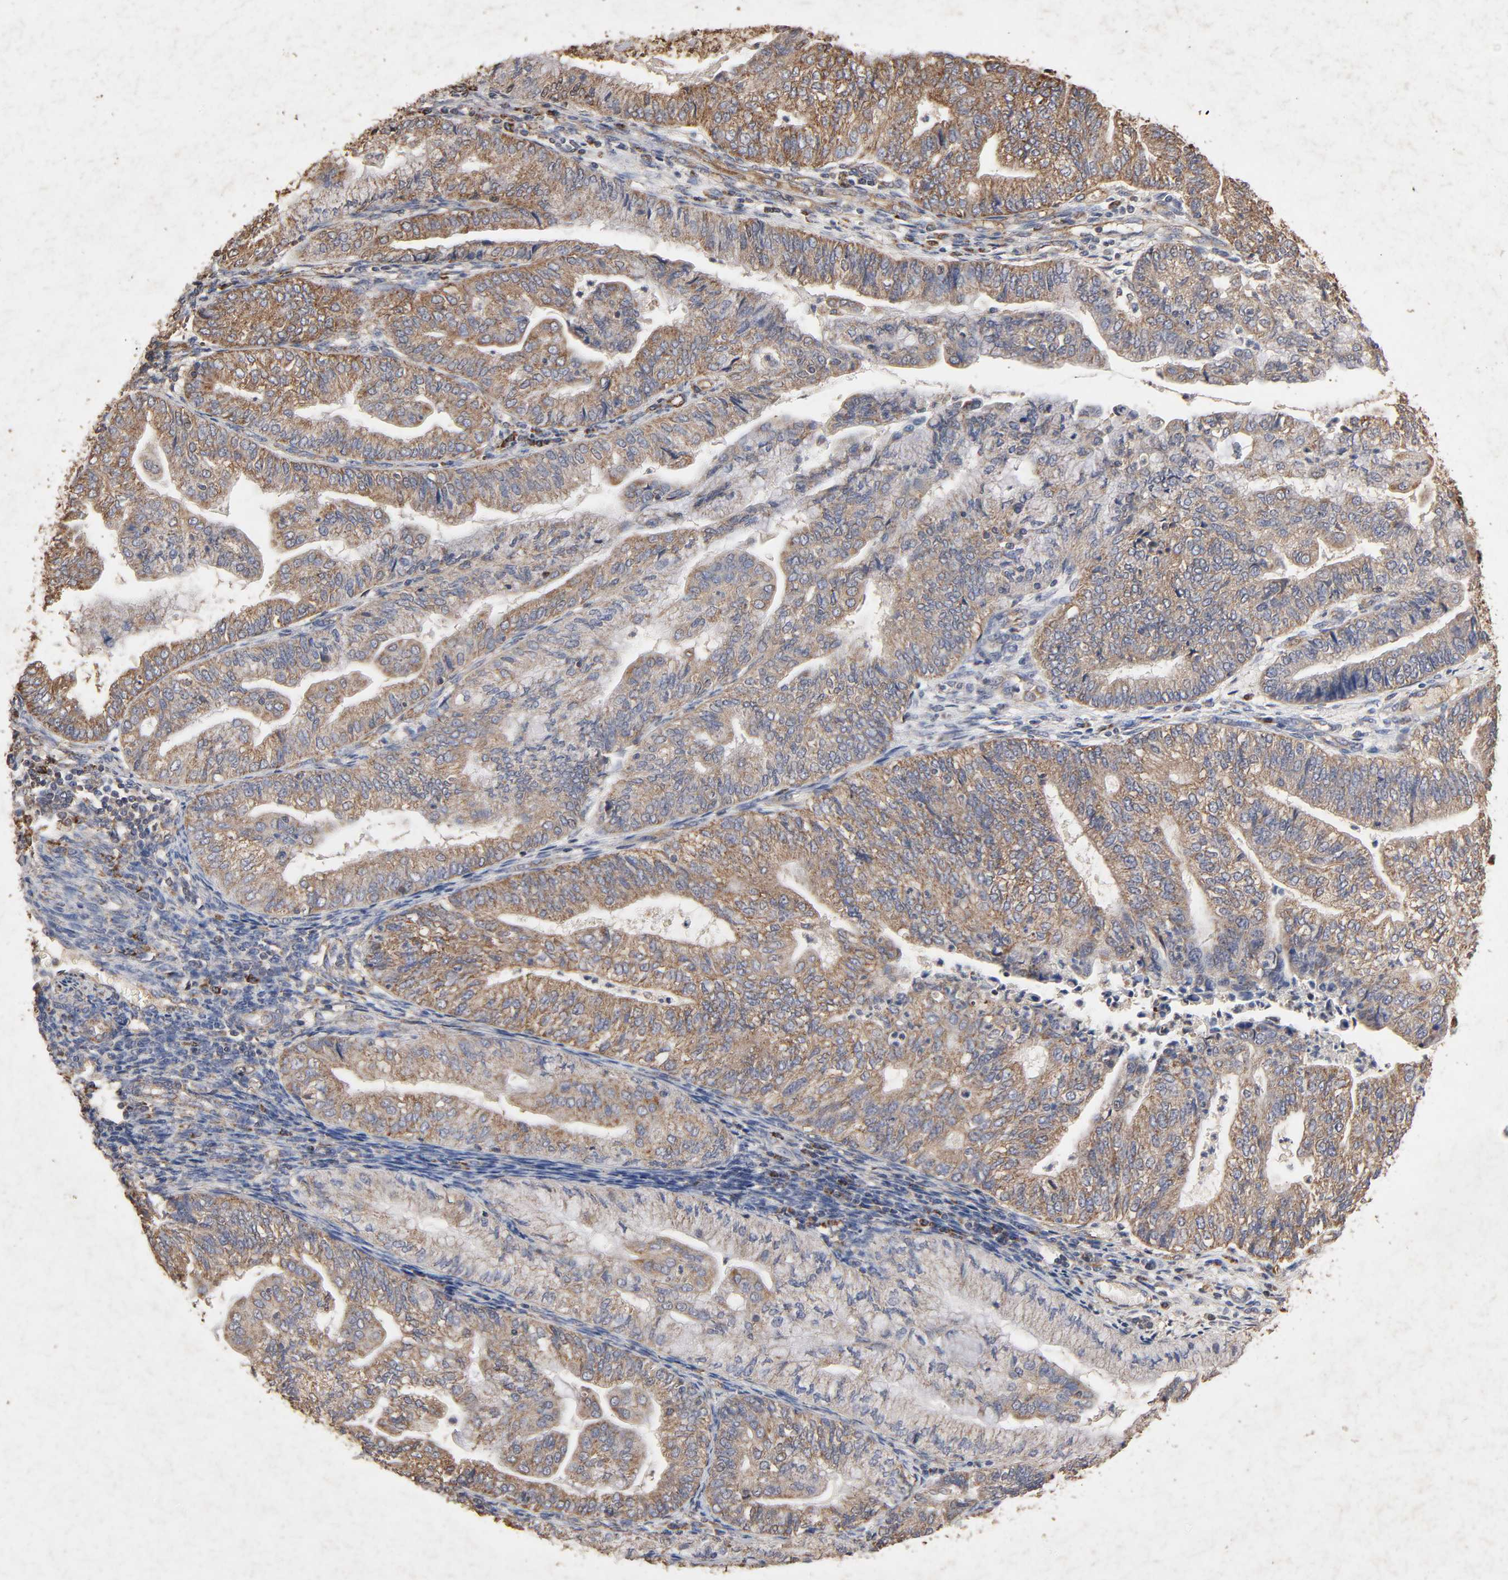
{"staining": {"intensity": "moderate", "quantity": ">75%", "location": "cytoplasmic/membranous"}, "tissue": "endometrial cancer", "cell_type": "Tumor cells", "image_type": "cancer", "snomed": [{"axis": "morphology", "description": "Adenocarcinoma, NOS"}, {"axis": "topography", "description": "Endometrium"}], "caption": "Tumor cells display moderate cytoplasmic/membranous staining in about >75% of cells in endometrial cancer. The protein of interest is stained brown, and the nuclei are stained in blue (DAB IHC with brightfield microscopy, high magnification).", "gene": "CYCS", "patient": {"sex": "female", "age": 59}}